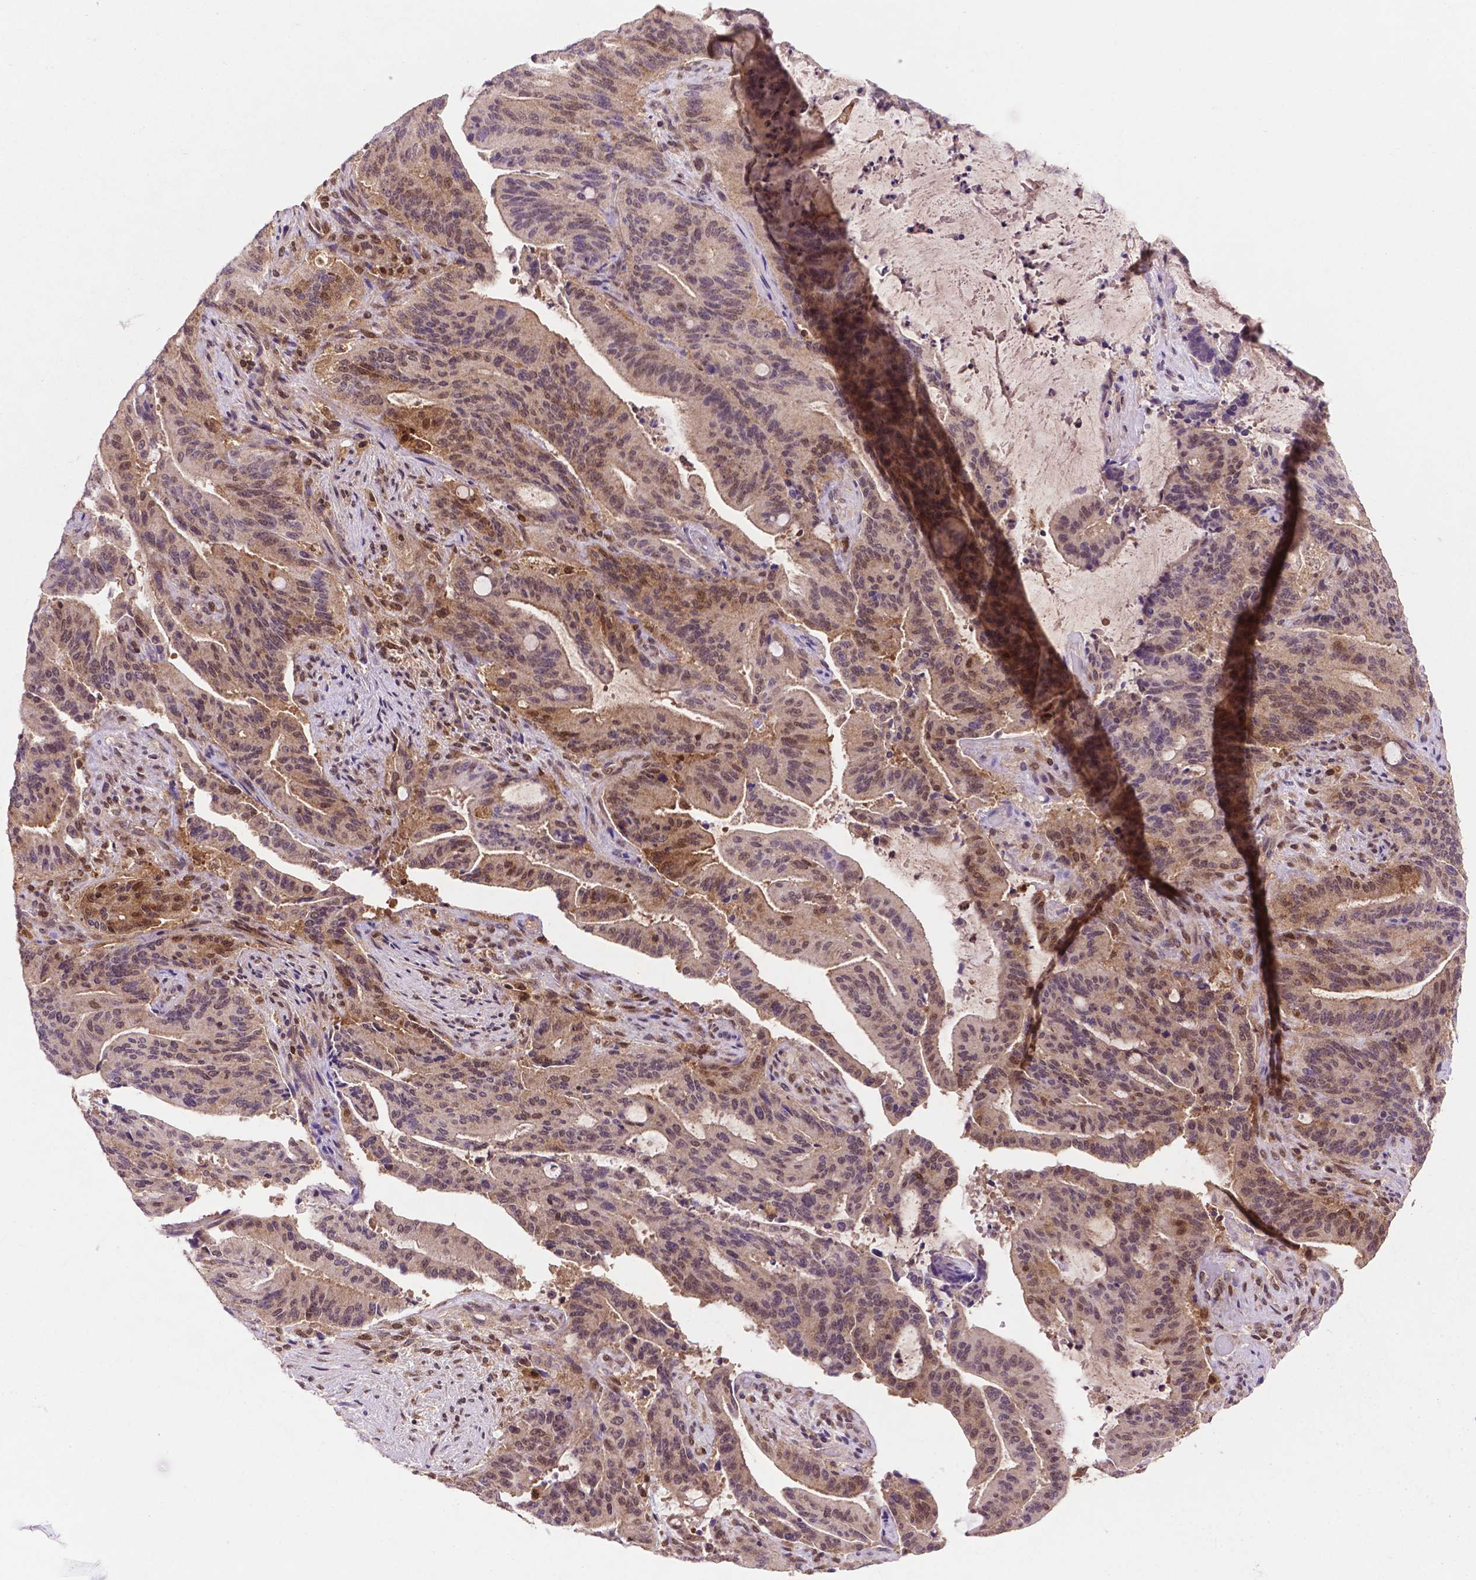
{"staining": {"intensity": "weak", "quantity": ">75%", "location": "cytoplasmic/membranous,nuclear"}, "tissue": "liver cancer", "cell_type": "Tumor cells", "image_type": "cancer", "snomed": [{"axis": "morphology", "description": "Cholangiocarcinoma"}, {"axis": "topography", "description": "Liver"}], "caption": "DAB immunohistochemical staining of human cholangiocarcinoma (liver) displays weak cytoplasmic/membranous and nuclear protein expression in approximately >75% of tumor cells.", "gene": "UBE2L6", "patient": {"sex": "female", "age": 73}}